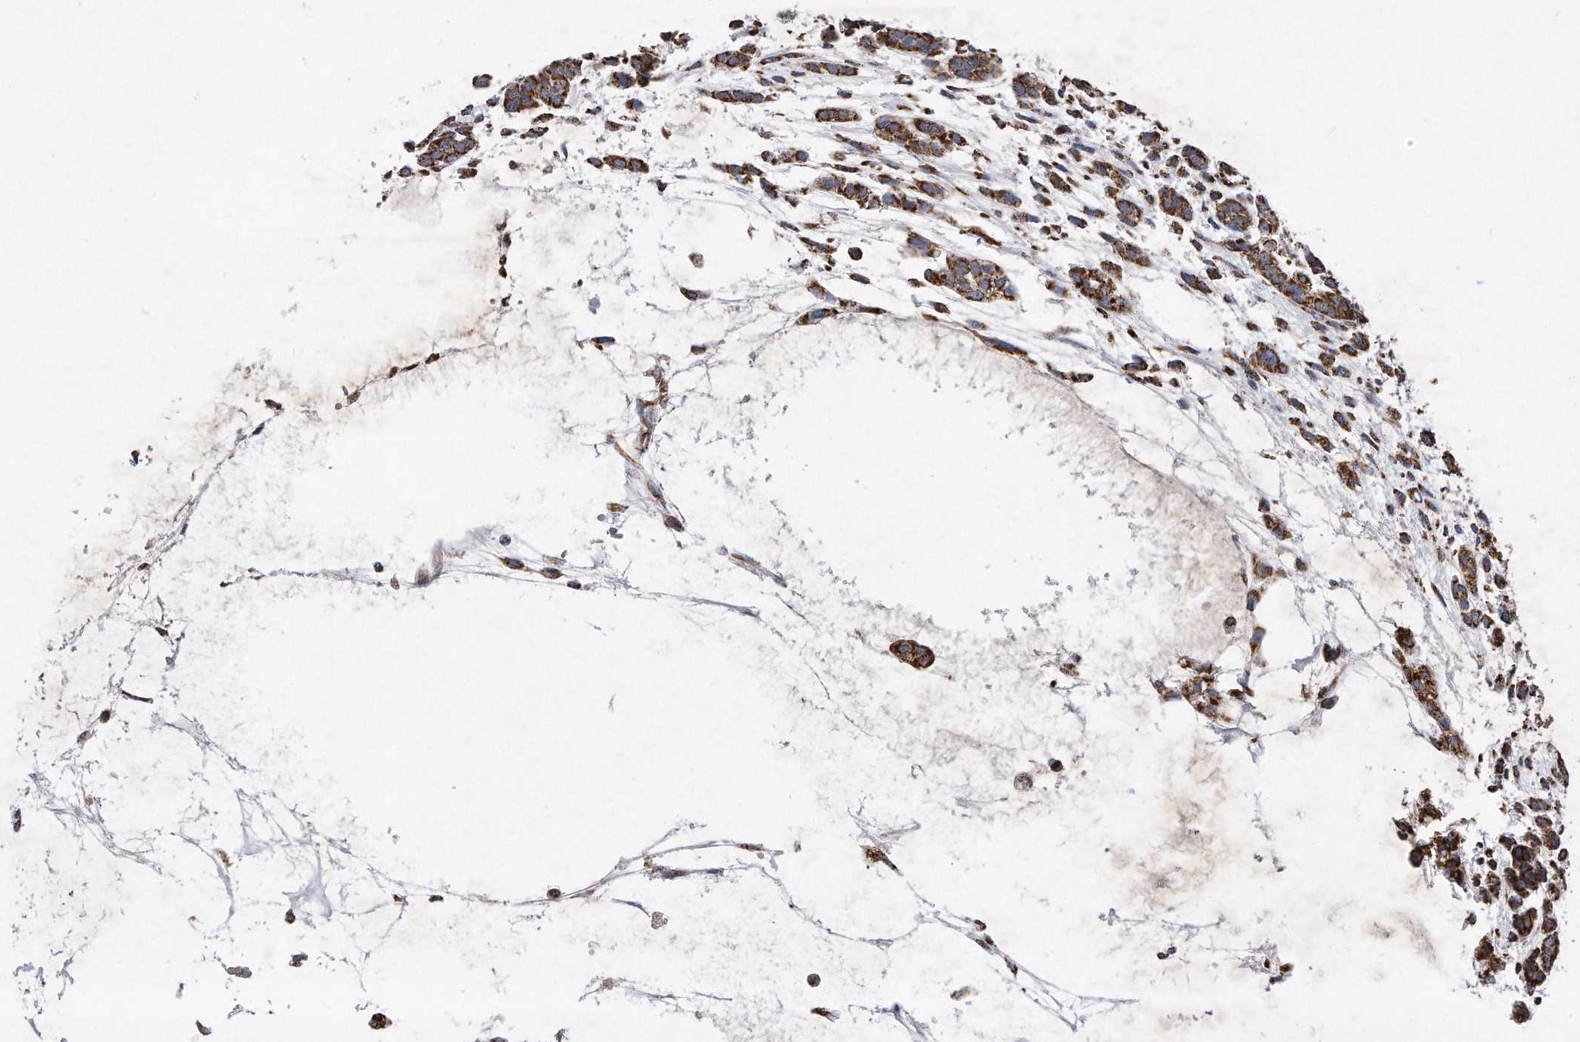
{"staining": {"intensity": "strong", "quantity": ">75%", "location": "cytoplasmic/membranous"}, "tissue": "head and neck cancer", "cell_type": "Tumor cells", "image_type": "cancer", "snomed": [{"axis": "morphology", "description": "Adenocarcinoma, NOS"}, {"axis": "morphology", "description": "Adenoma, NOS"}, {"axis": "topography", "description": "Head-Neck"}], "caption": "Human head and neck adenocarcinoma stained for a protein (brown) demonstrates strong cytoplasmic/membranous positive staining in about >75% of tumor cells.", "gene": "PPP5C", "patient": {"sex": "female", "age": 55}}